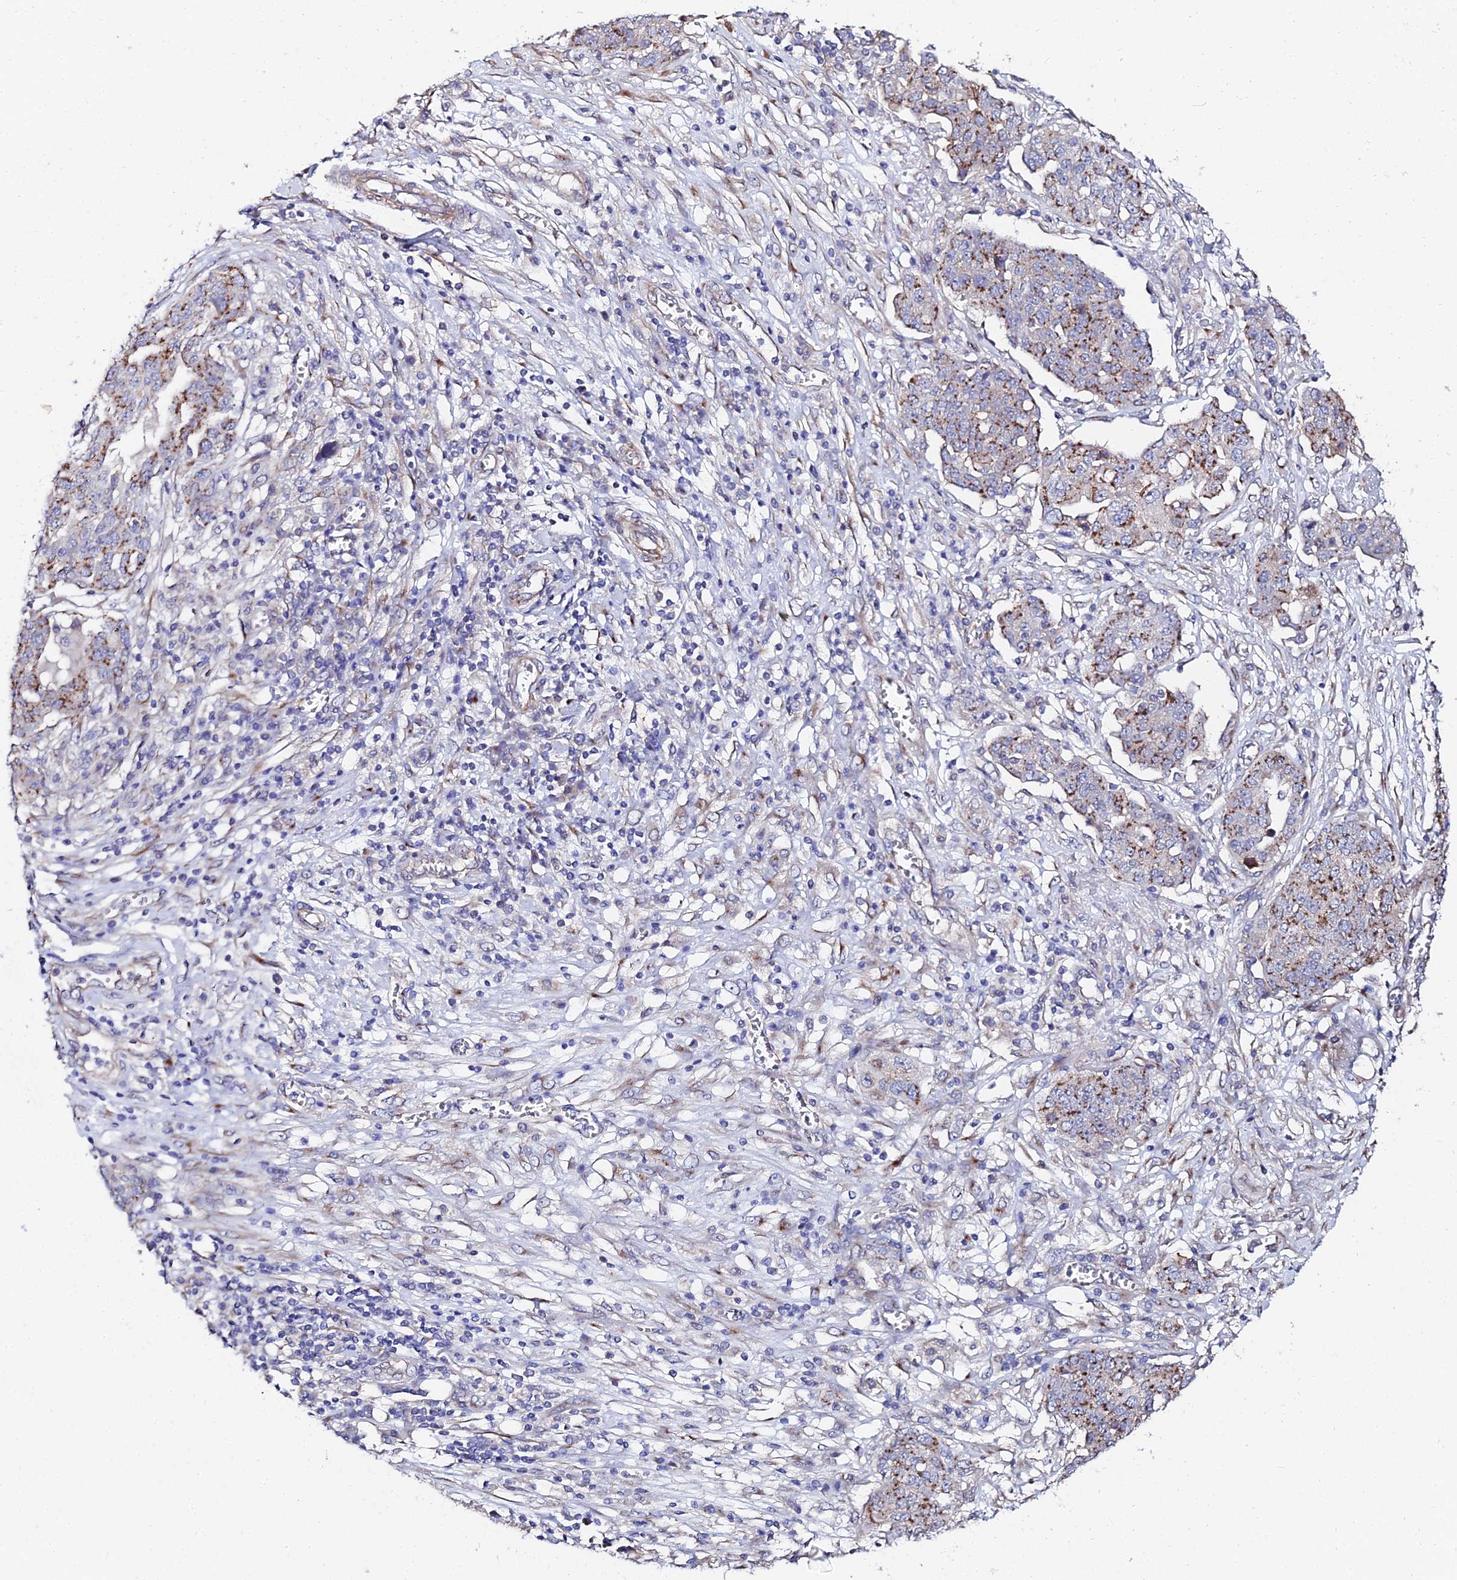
{"staining": {"intensity": "moderate", "quantity": ">75%", "location": "cytoplasmic/membranous"}, "tissue": "ovarian cancer", "cell_type": "Tumor cells", "image_type": "cancer", "snomed": [{"axis": "morphology", "description": "Cystadenocarcinoma, serous, NOS"}, {"axis": "topography", "description": "Soft tissue"}, {"axis": "topography", "description": "Ovary"}], "caption": "This image demonstrates immunohistochemistry (IHC) staining of ovarian cancer (serous cystadenocarcinoma), with medium moderate cytoplasmic/membranous staining in approximately >75% of tumor cells.", "gene": "BORCS8", "patient": {"sex": "female", "age": 57}}